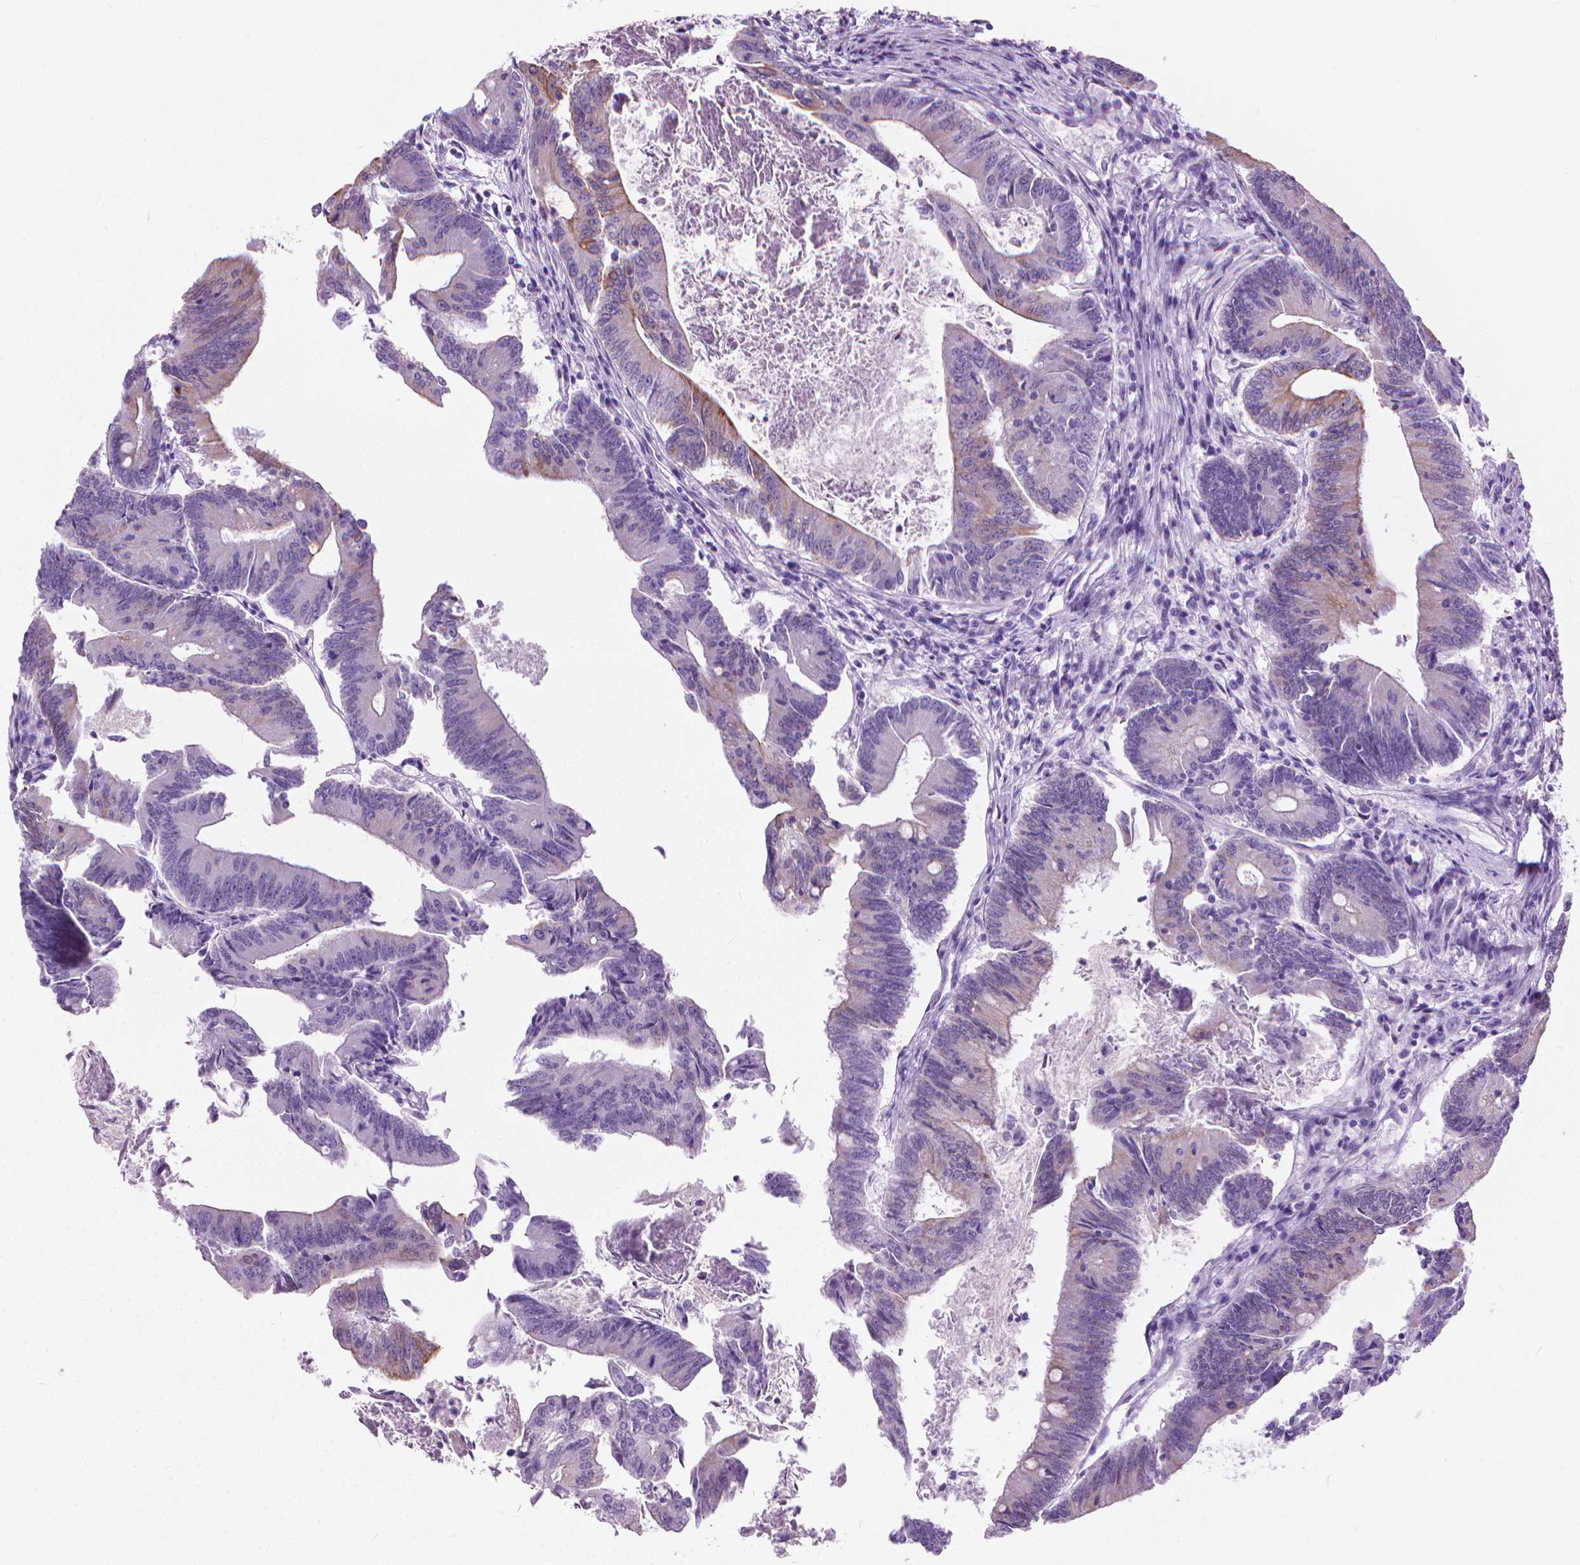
{"staining": {"intensity": "weak", "quantity": "<25%", "location": "cytoplasmic/membranous"}, "tissue": "colorectal cancer", "cell_type": "Tumor cells", "image_type": "cancer", "snomed": [{"axis": "morphology", "description": "Adenocarcinoma, NOS"}, {"axis": "topography", "description": "Colon"}], "caption": "This photomicrograph is of adenocarcinoma (colorectal) stained with immunohistochemistry to label a protein in brown with the nuclei are counter-stained blue. There is no positivity in tumor cells.", "gene": "HTR2B", "patient": {"sex": "female", "age": 70}}